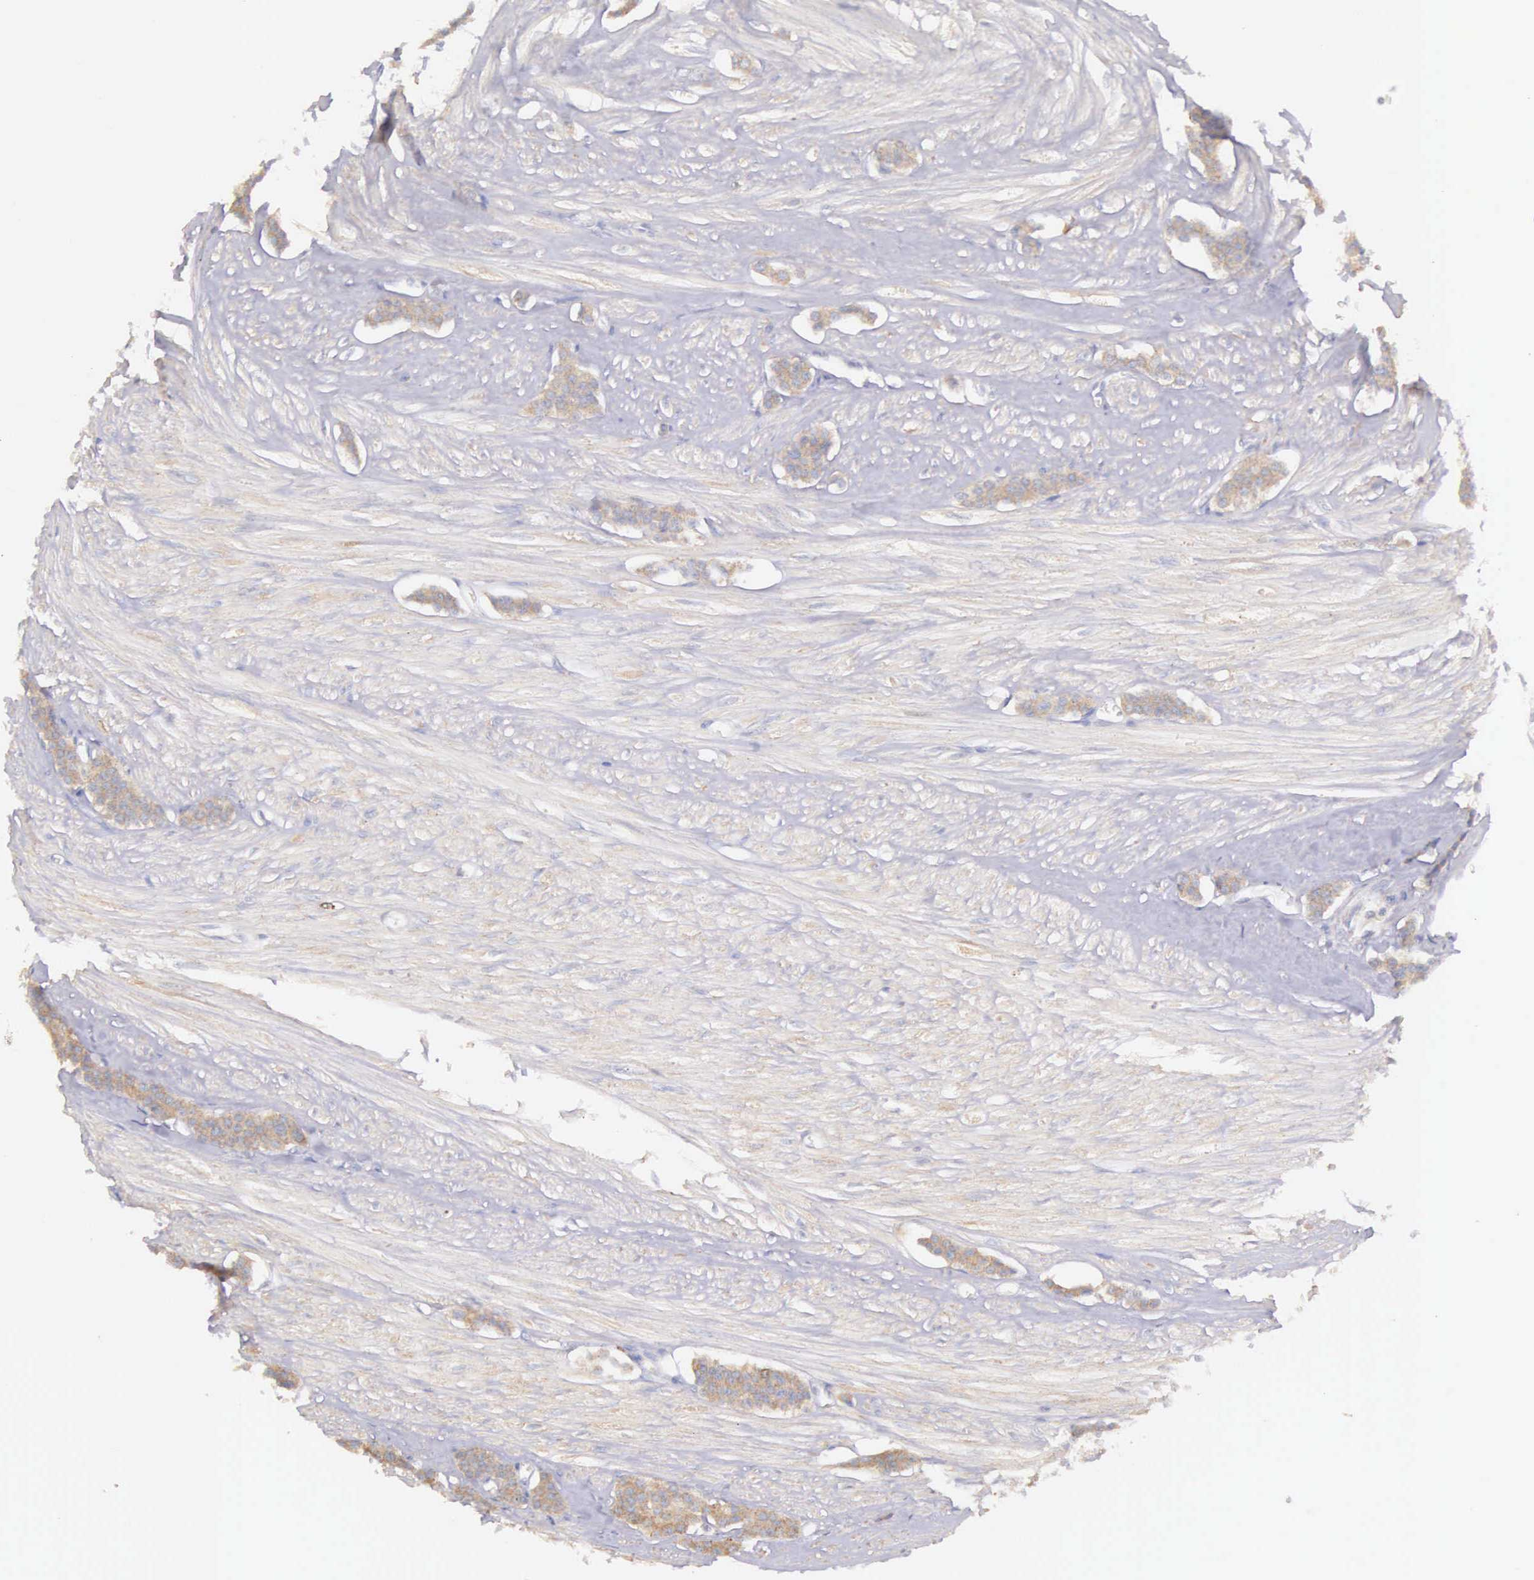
{"staining": {"intensity": "weak", "quantity": ">75%", "location": "cytoplasmic/membranous"}, "tissue": "carcinoid", "cell_type": "Tumor cells", "image_type": "cancer", "snomed": [{"axis": "morphology", "description": "Carcinoid, malignant, NOS"}, {"axis": "topography", "description": "Small intestine"}], "caption": "Protein expression analysis of carcinoid shows weak cytoplasmic/membranous expression in approximately >75% of tumor cells.", "gene": "NSDHL", "patient": {"sex": "male", "age": 60}}